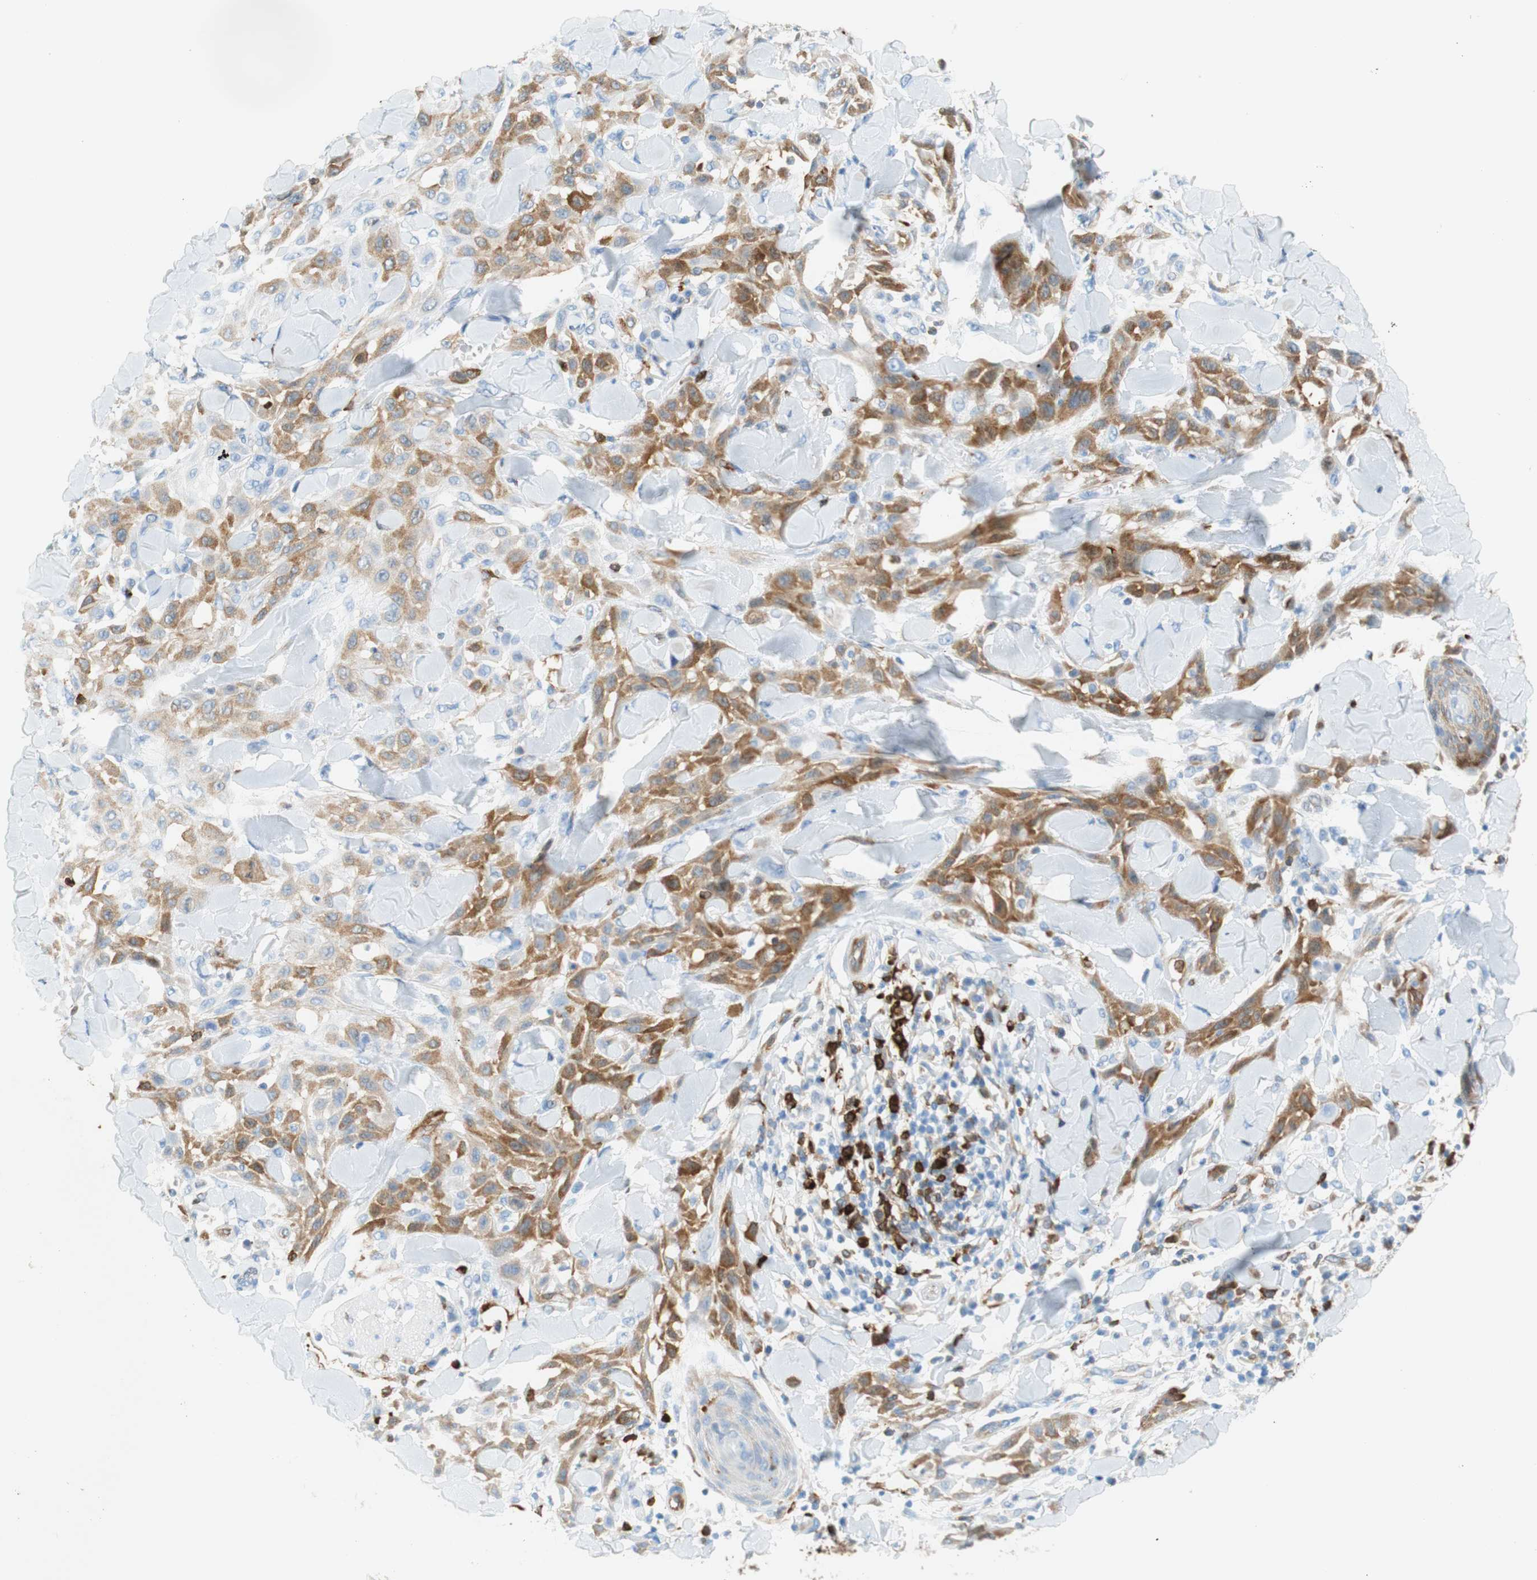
{"staining": {"intensity": "moderate", "quantity": "25%-75%", "location": "cytoplasmic/membranous"}, "tissue": "skin cancer", "cell_type": "Tumor cells", "image_type": "cancer", "snomed": [{"axis": "morphology", "description": "Squamous cell carcinoma, NOS"}, {"axis": "topography", "description": "Skin"}], "caption": "Immunohistochemistry (IHC) (DAB) staining of human skin squamous cell carcinoma displays moderate cytoplasmic/membranous protein staining in approximately 25%-75% of tumor cells.", "gene": "STMN1", "patient": {"sex": "male", "age": 24}}